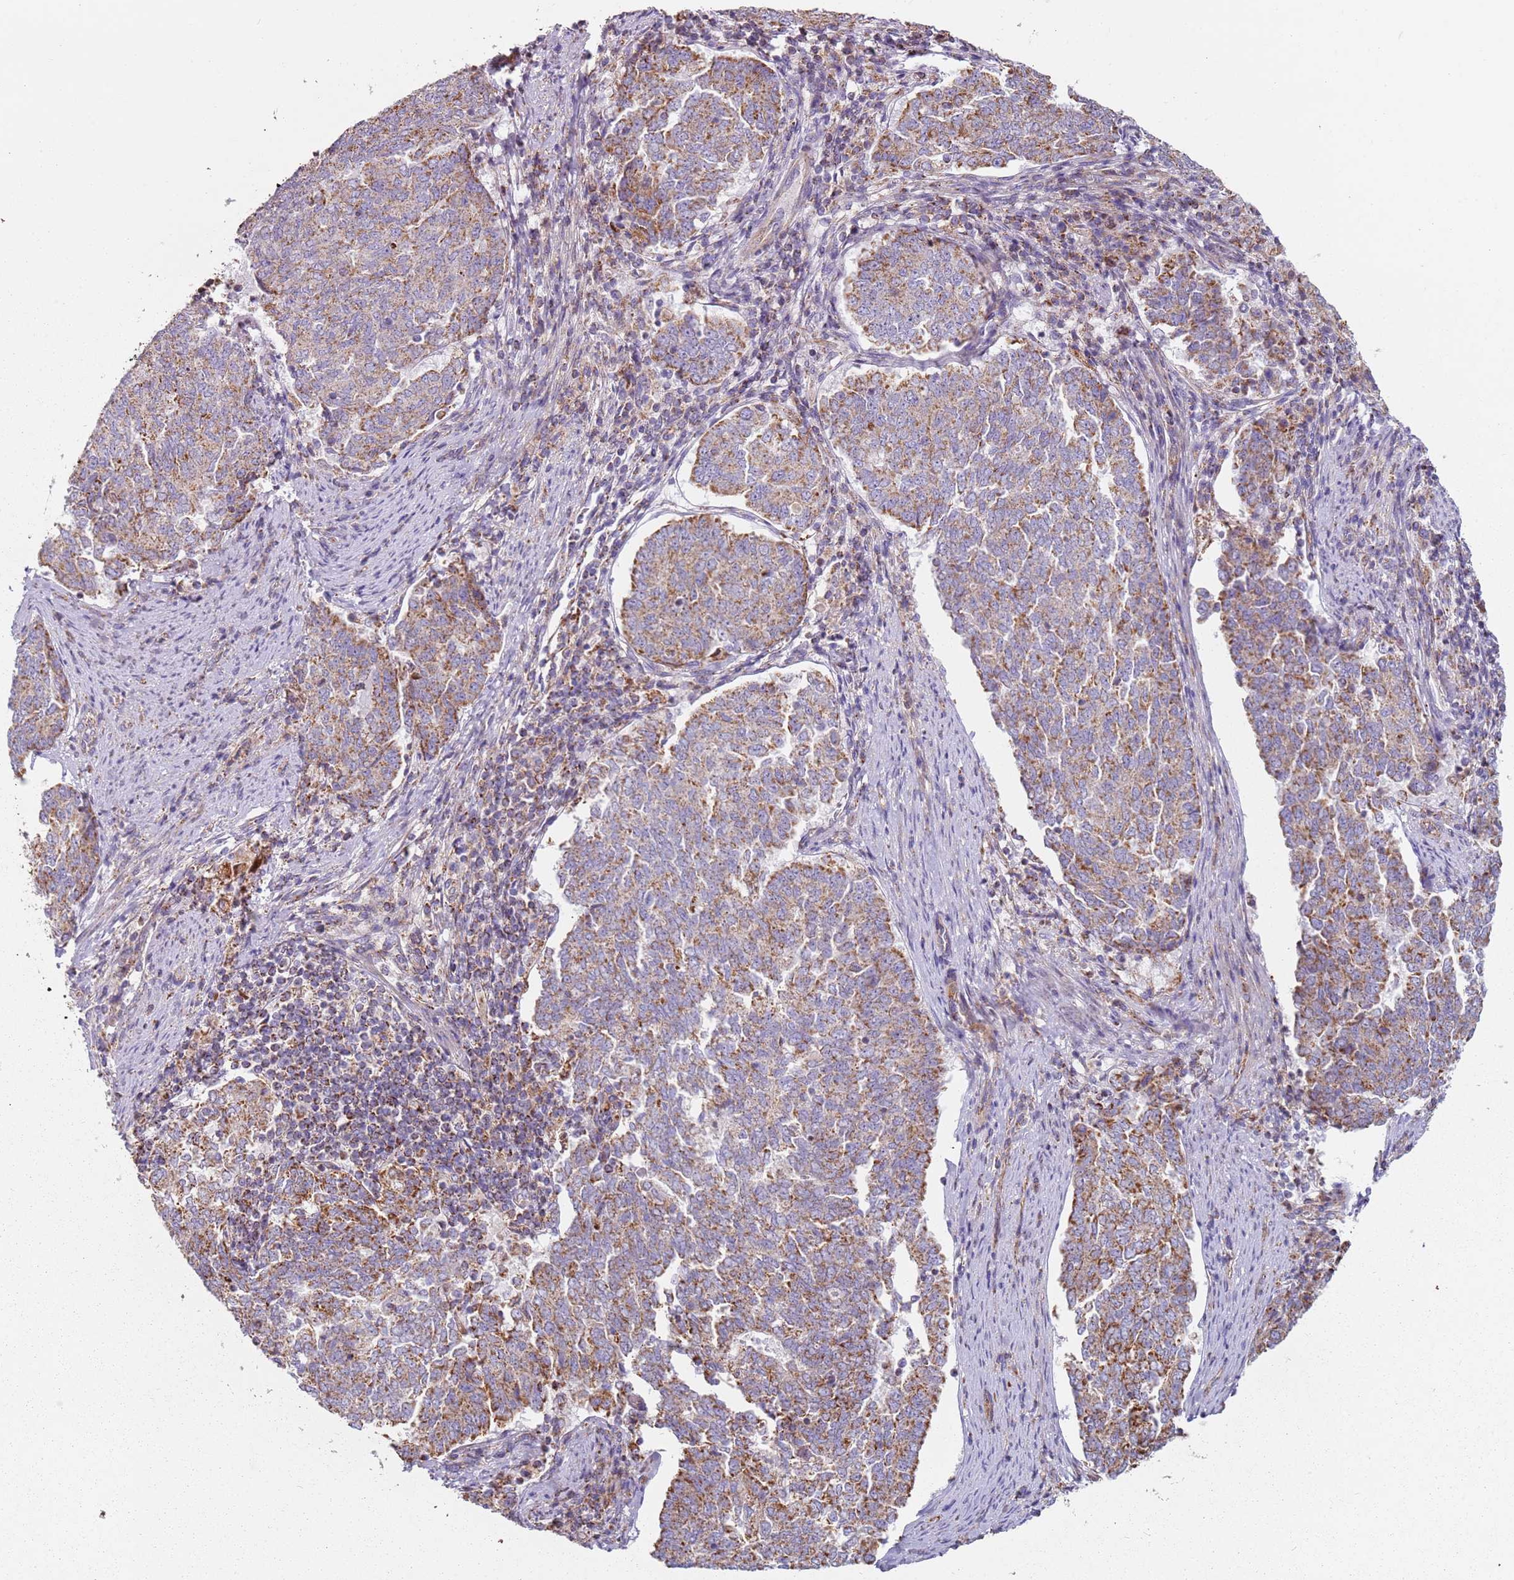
{"staining": {"intensity": "moderate", "quantity": ">75%", "location": "cytoplasmic/membranous"}, "tissue": "endometrial cancer", "cell_type": "Tumor cells", "image_type": "cancer", "snomed": [{"axis": "morphology", "description": "Adenocarcinoma, NOS"}, {"axis": "topography", "description": "Endometrium"}], "caption": "Endometrial adenocarcinoma was stained to show a protein in brown. There is medium levels of moderate cytoplasmic/membranous staining in approximately >75% of tumor cells.", "gene": "ALS2", "patient": {"sex": "female", "age": 80}}